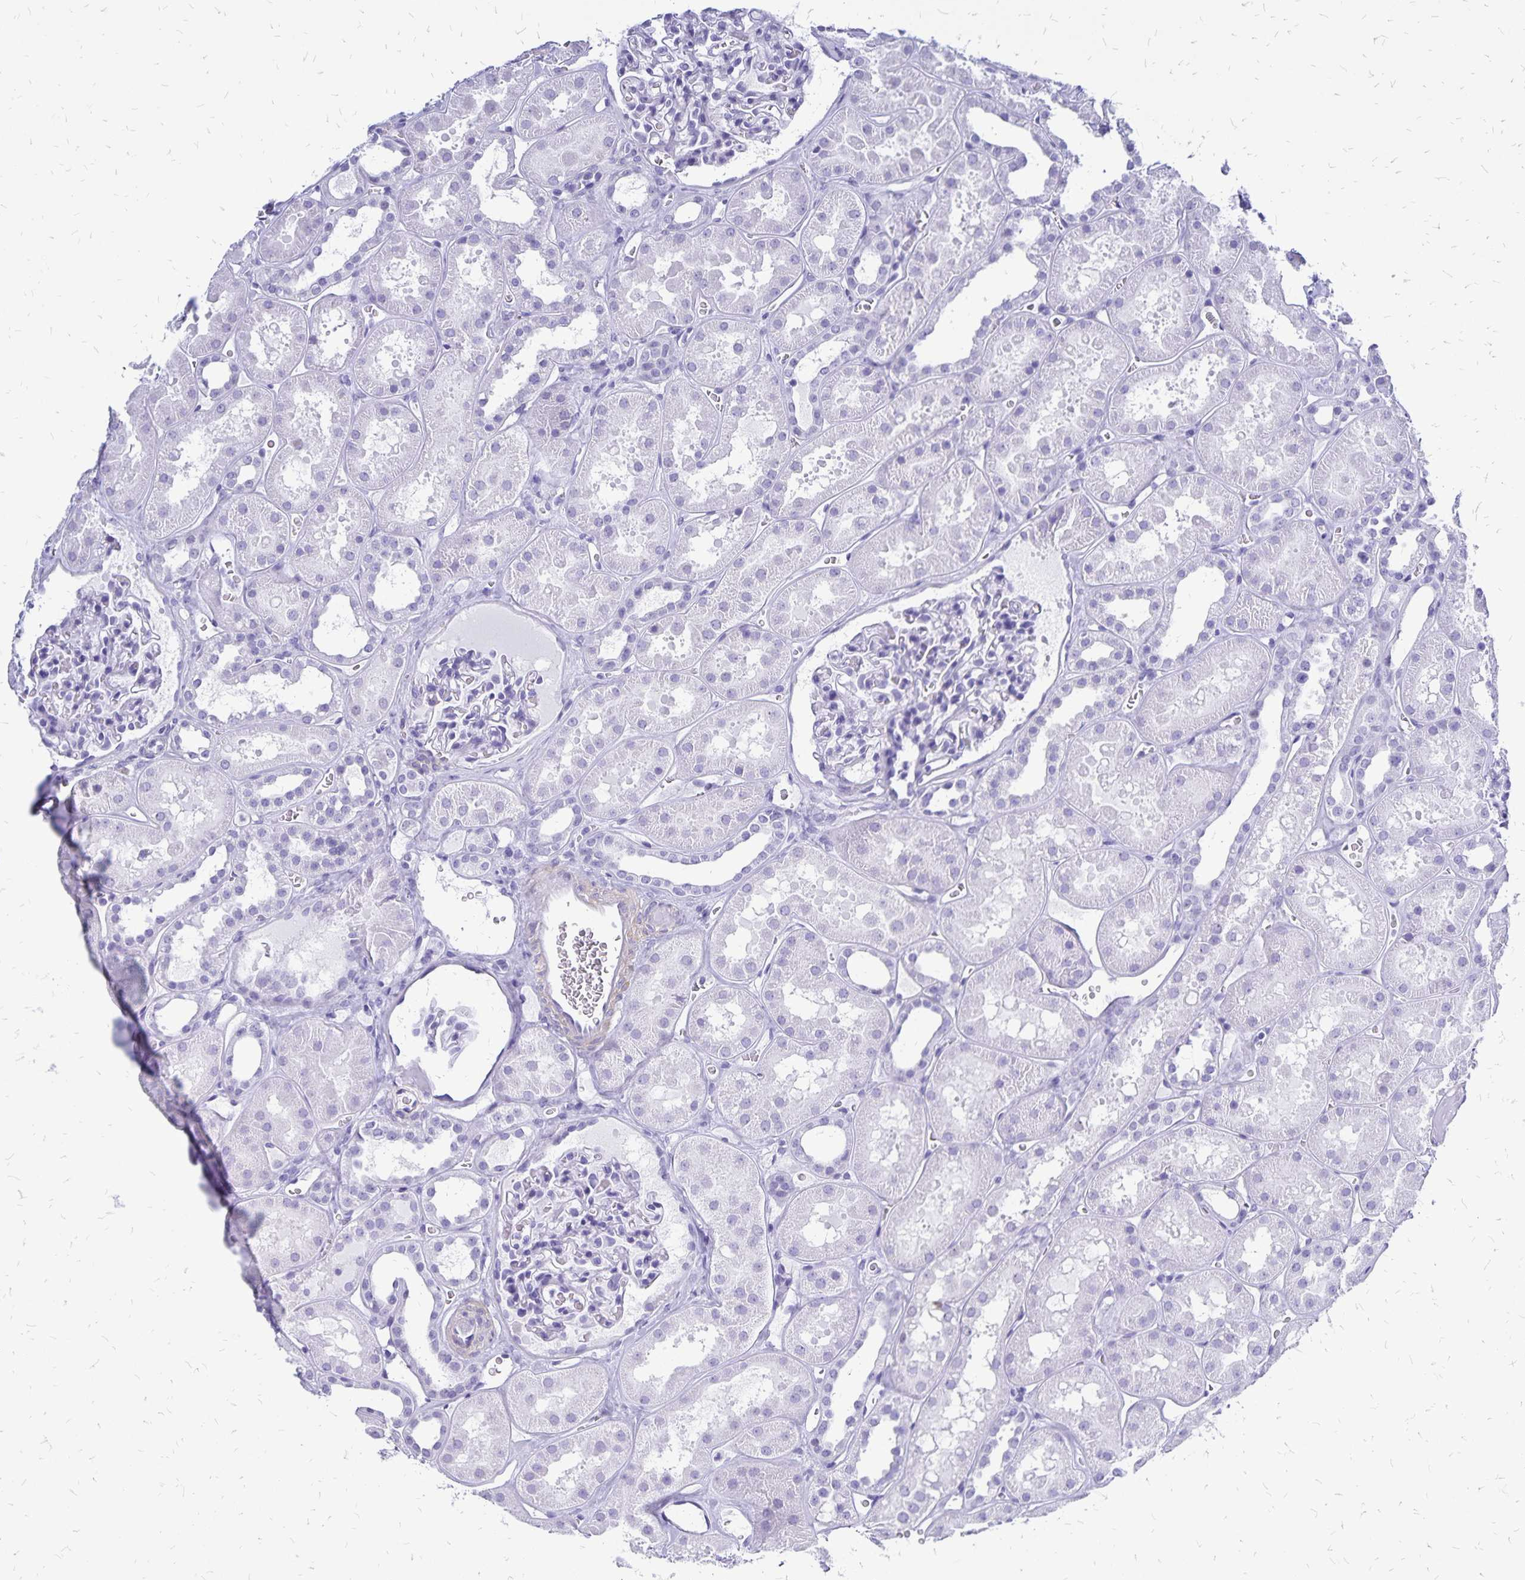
{"staining": {"intensity": "negative", "quantity": "none", "location": "none"}, "tissue": "kidney", "cell_type": "Cells in glomeruli", "image_type": "normal", "snomed": [{"axis": "morphology", "description": "Normal tissue, NOS"}, {"axis": "topography", "description": "Kidney"}], "caption": "Immunohistochemistry (IHC) micrograph of unremarkable kidney: kidney stained with DAB demonstrates no significant protein positivity in cells in glomeruli.", "gene": "HMGB3", "patient": {"sex": "female", "age": 41}}